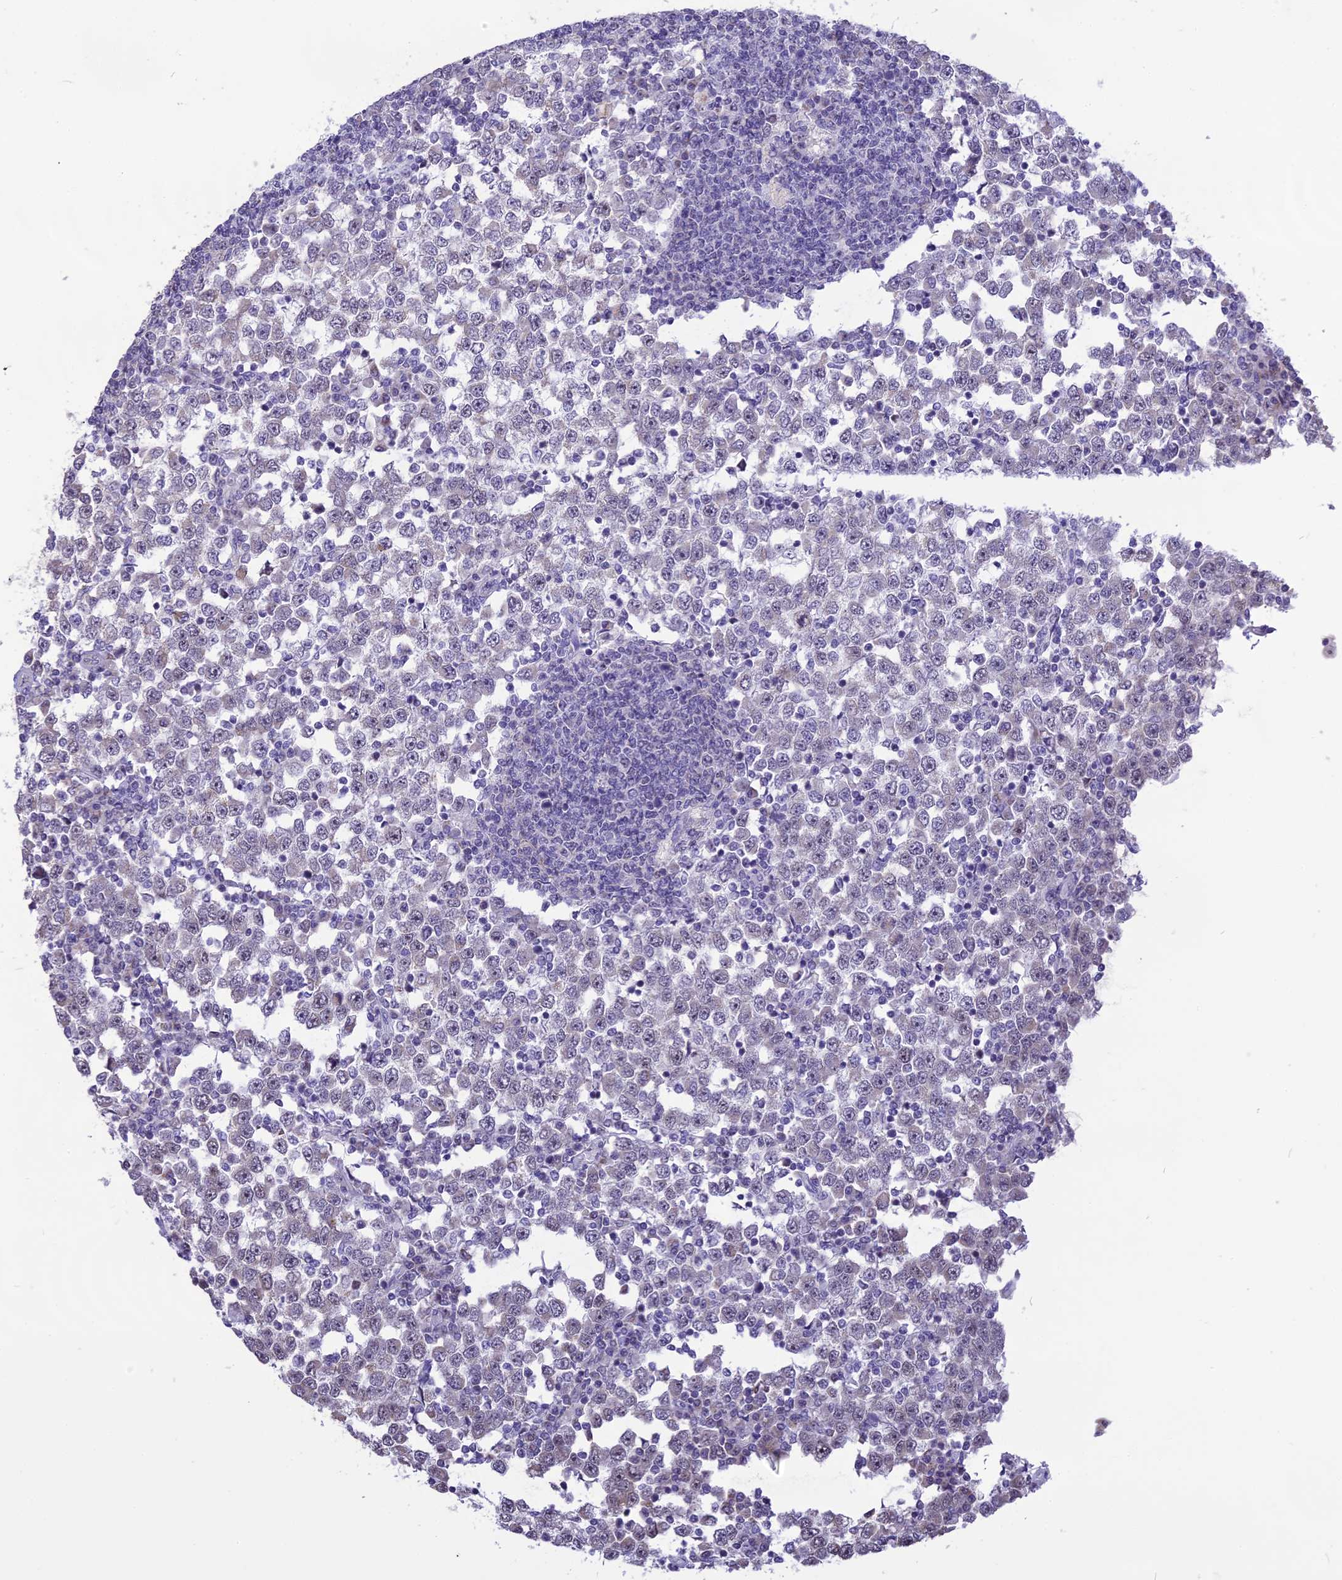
{"staining": {"intensity": "moderate", "quantity": "25%-75%", "location": "nuclear"}, "tissue": "testis cancer", "cell_type": "Tumor cells", "image_type": "cancer", "snomed": [{"axis": "morphology", "description": "Seminoma, NOS"}, {"axis": "topography", "description": "Testis"}], "caption": "Immunohistochemistry micrograph of human testis cancer stained for a protein (brown), which demonstrates medium levels of moderate nuclear staining in approximately 25%-75% of tumor cells.", "gene": "CMSS1", "patient": {"sex": "male", "age": 65}}